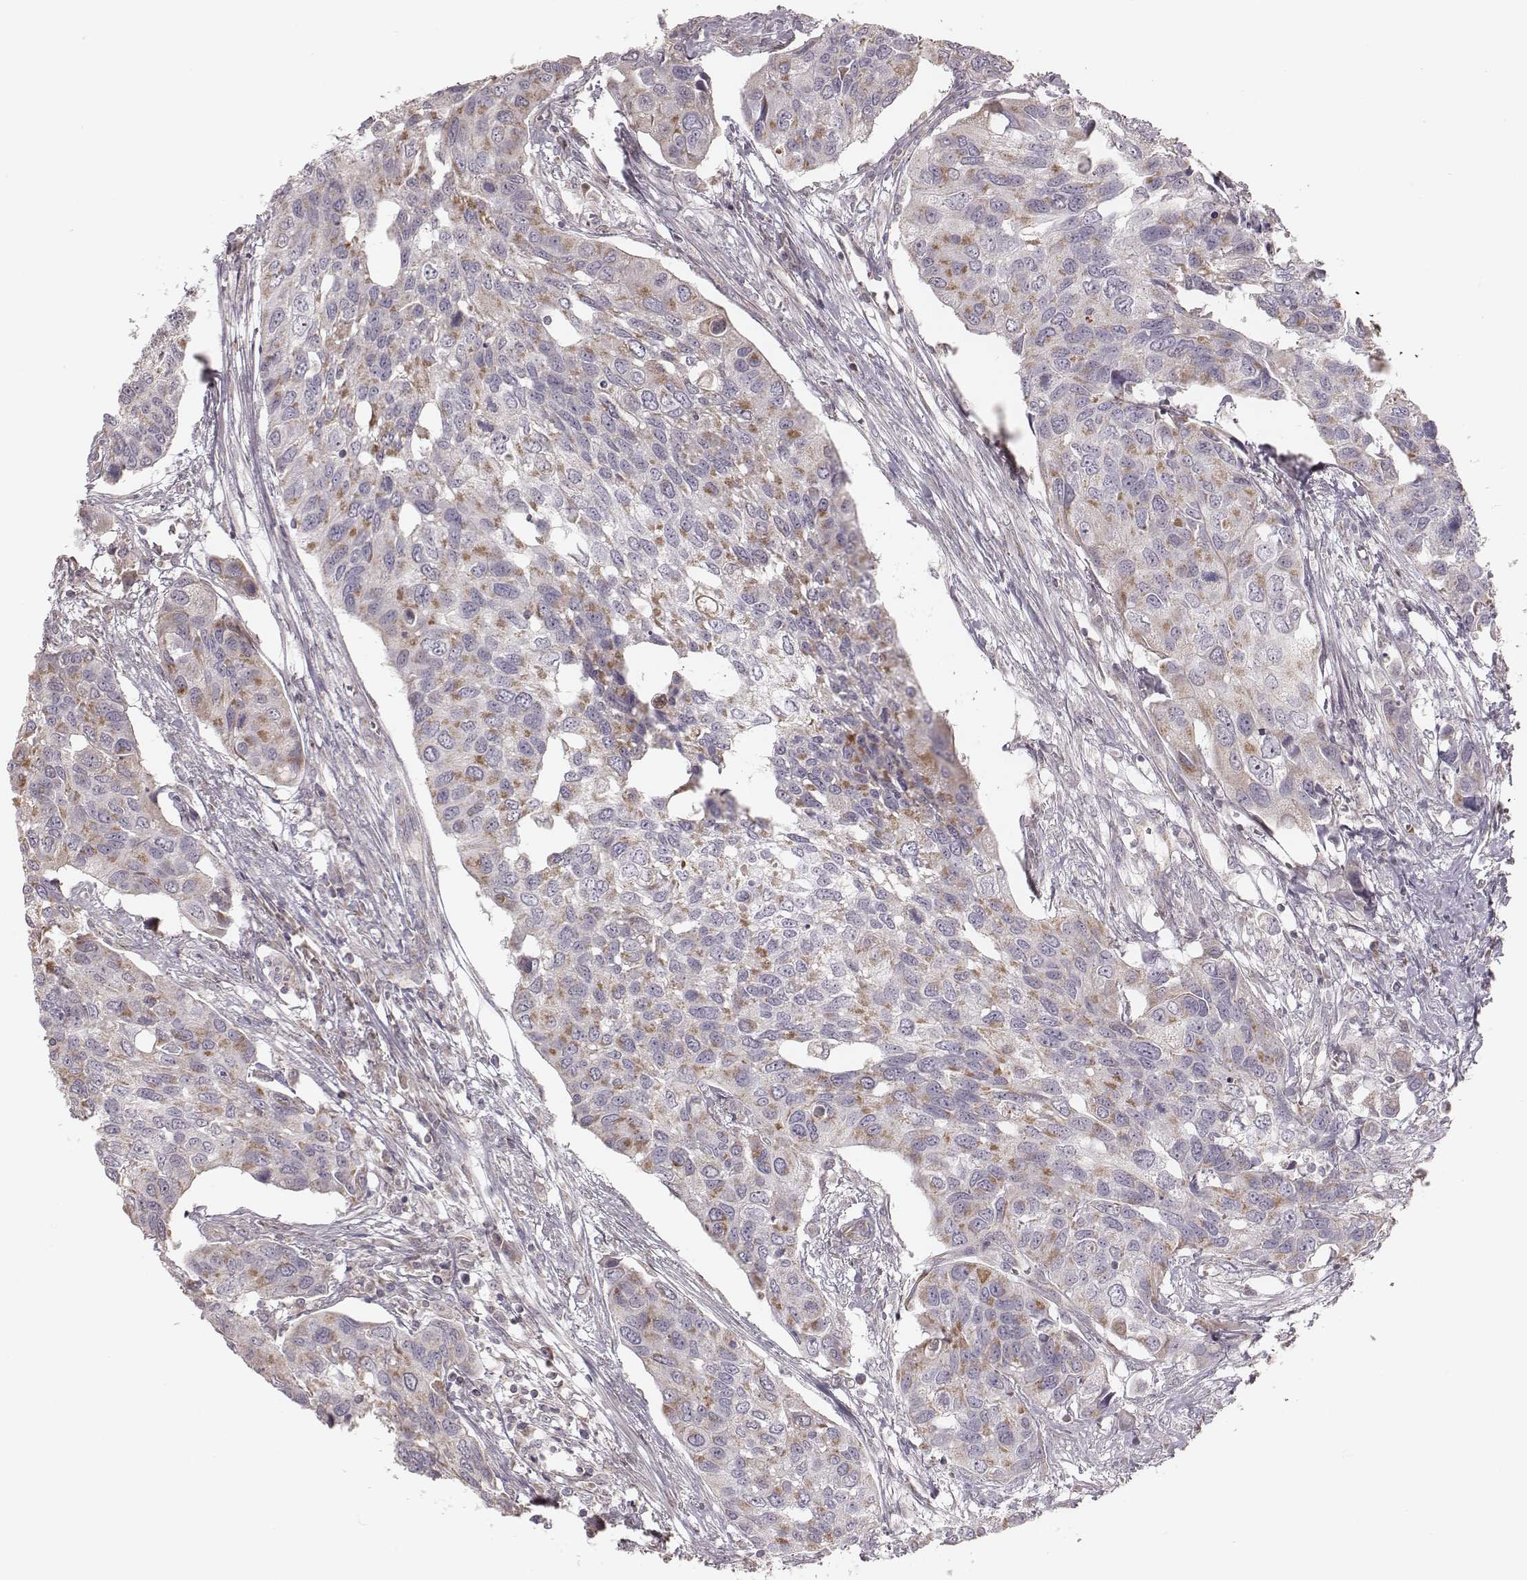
{"staining": {"intensity": "weak", "quantity": "25%-75%", "location": "cytoplasmic/membranous"}, "tissue": "urothelial cancer", "cell_type": "Tumor cells", "image_type": "cancer", "snomed": [{"axis": "morphology", "description": "Urothelial carcinoma, High grade"}, {"axis": "topography", "description": "Urinary bladder"}], "caption": "IHC of urothelial cancer reveals low levels of weak cytoplasmic/membranous expression in approximately 25%-75% of tumor cells. The protein is stained brown, and the nuclei are stained in blue (DAB (3,3'-diaminobenzidine) IHC with brightfield microscopy, high magnification).", "gene": "MRPS27", "patient": {"sex": "male", "age": 60}}